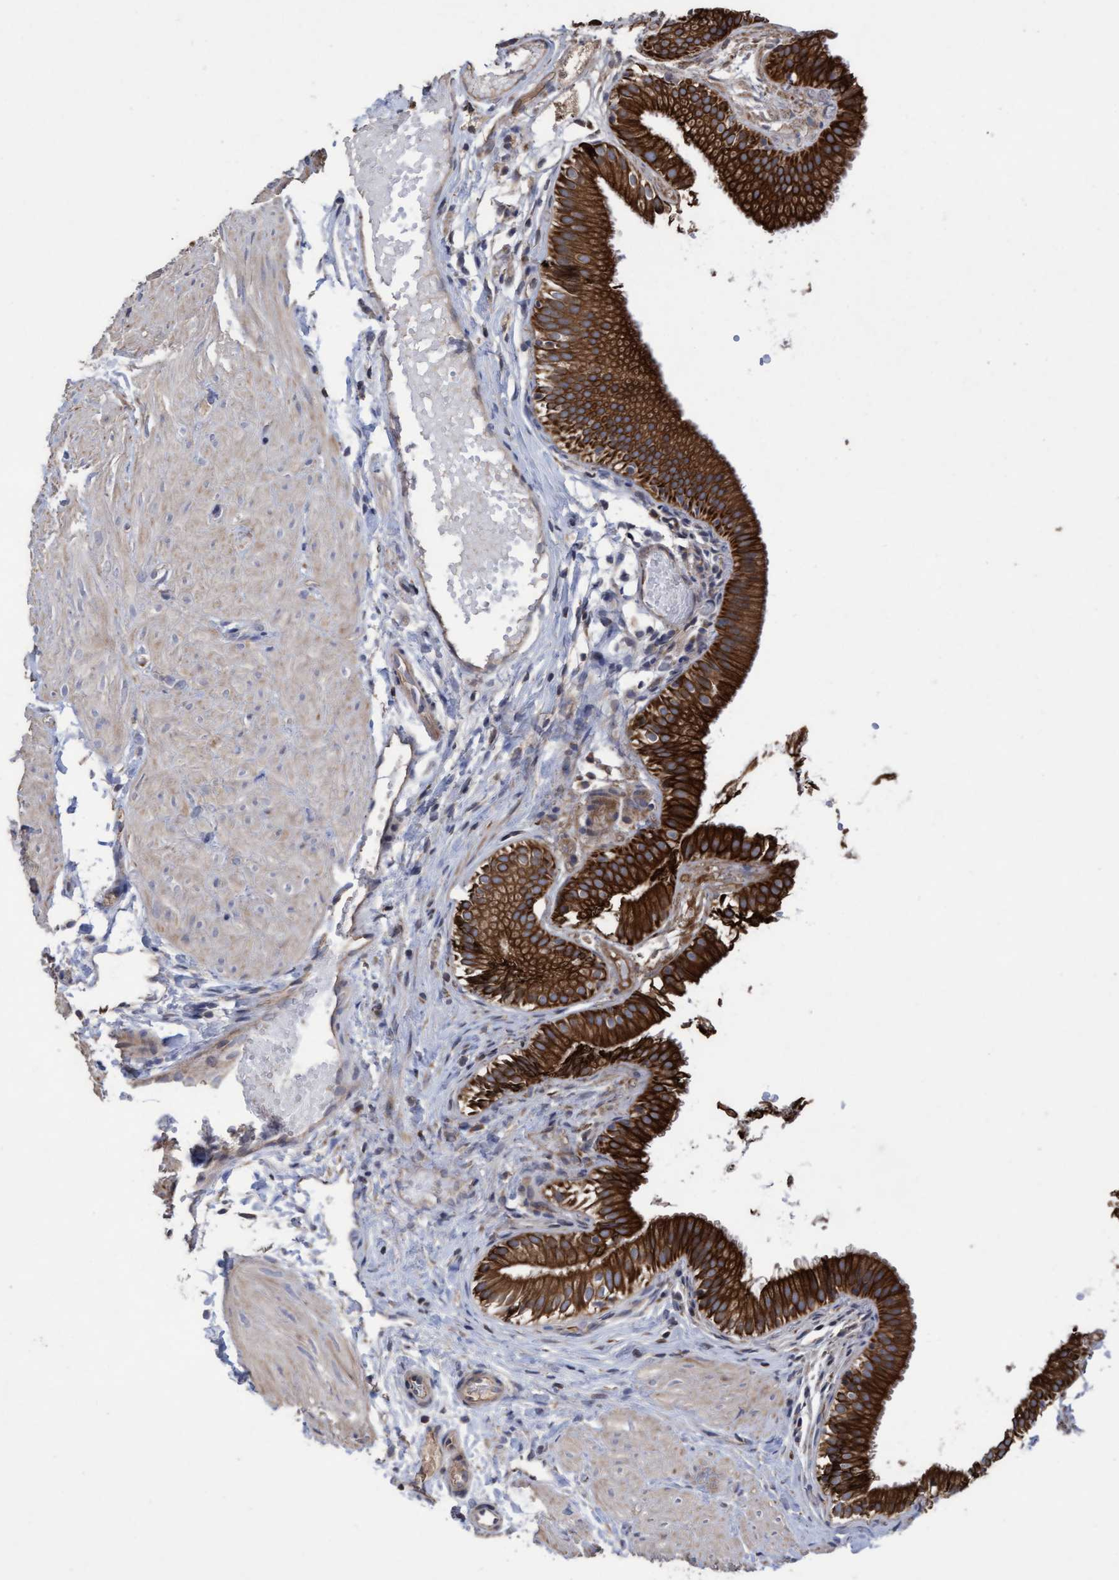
{"staining": {"intensity": "strong", "quantity": ">75%", "location": "cytoplasmic/membranous"}, "tissue": "gallbladder", "cell_type": "Glandular cells", "image_type": "normal", "snomed": [{"axis": "morphology", "description": "Normal tissue, NOS"}, {"axis": "topography", "description": "Gallbladder"}], "caption": "A high-resolution micrograph shows IHC staining of normal gallbladder, which exhibits strong cytoplasmic/membranous positivity in about >75% of glandular cells.", "gene": "KRT24", "patient": {"sex": "female", "age": 26}}